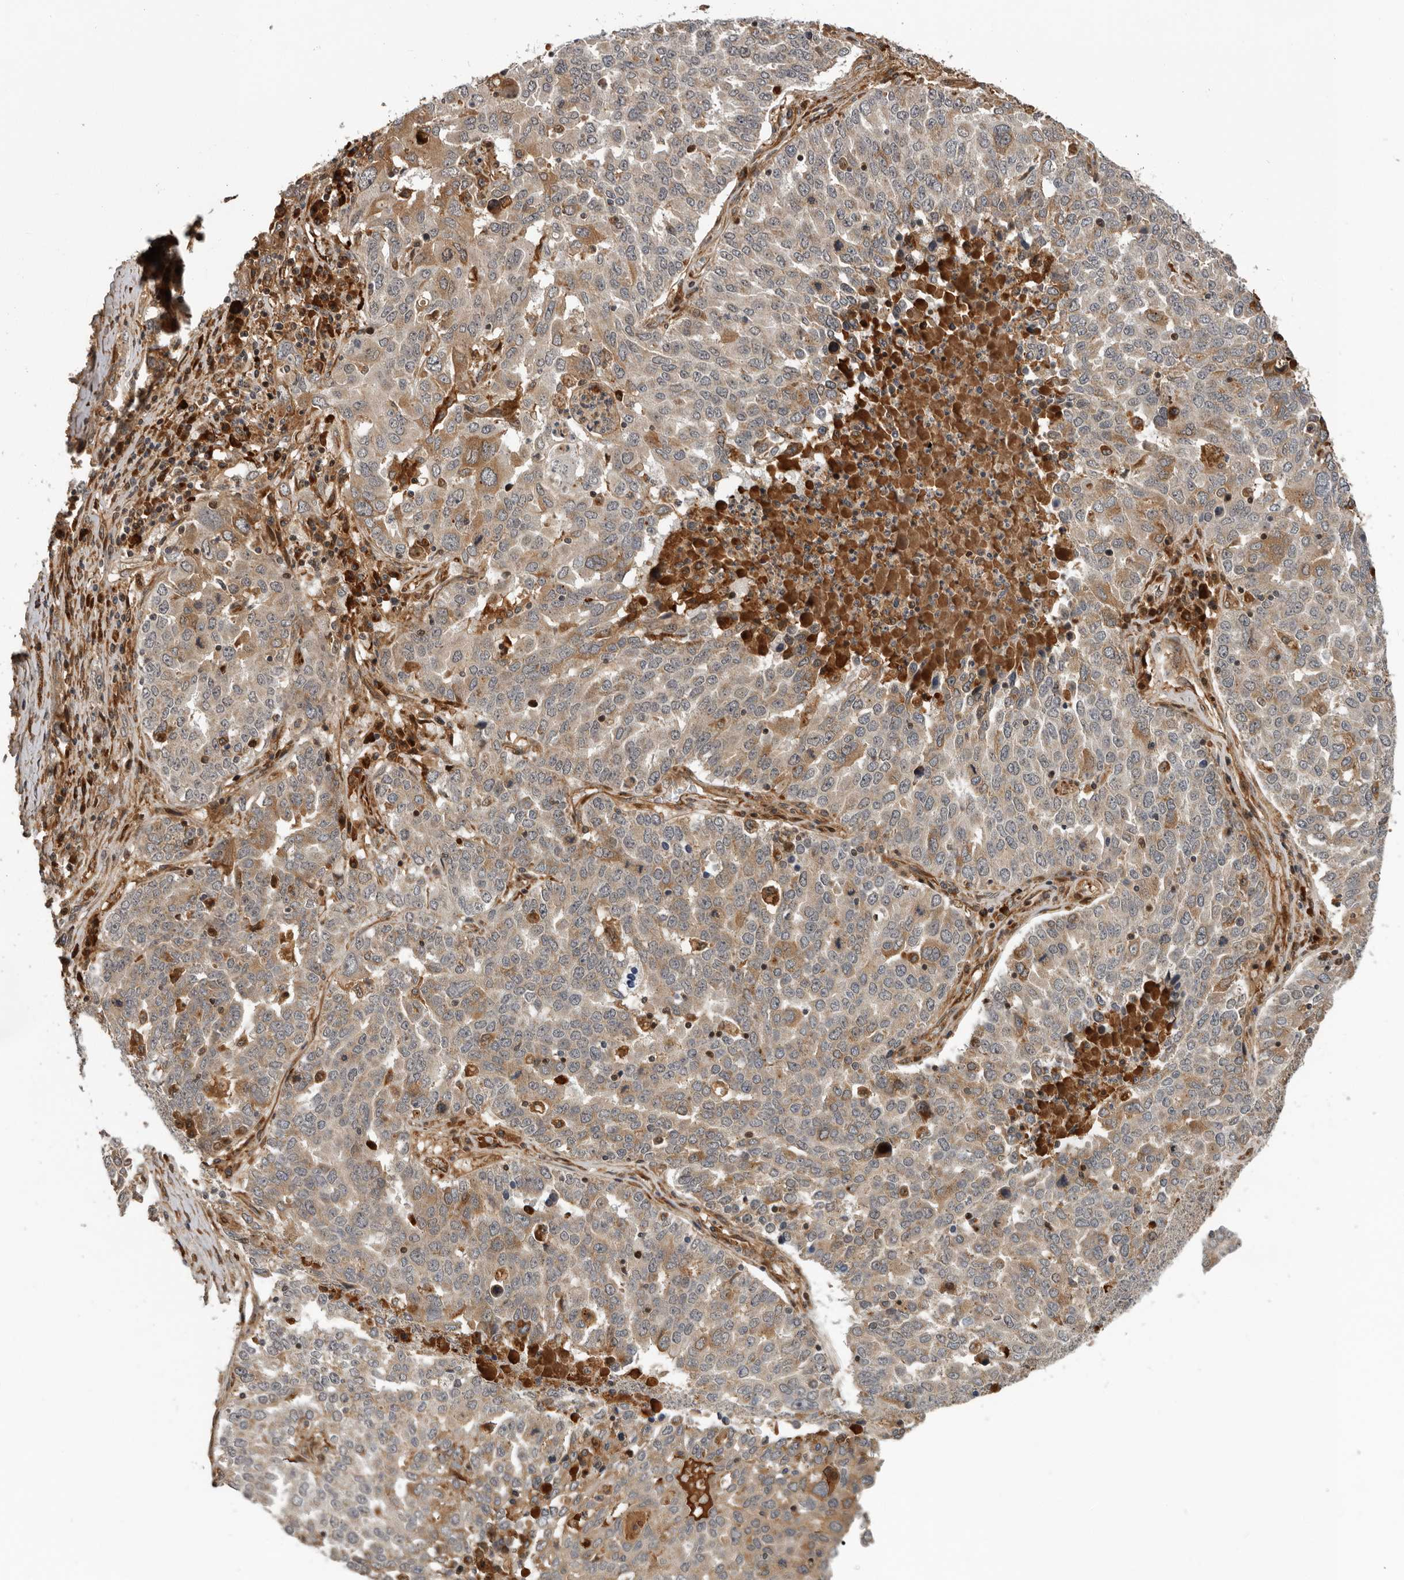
{"staining": {"intensity": "weak", "quantity": ">75%", "location": "cytoplasmic/membranous"}, "tissue": "ovarian cancer", "cell_type": "Tumor cells", "image_type": "cancer", "snomed": [{"axis": "morphology", "description": "Carcinoma, endometroid"}, {"axis": "topography", "description": "Ovary"}], "caption": "Weak cytoplasmic/membranous positivity is present in about >75% of tumor cells in ovarian cancer (endometroid carcinoma).", "gene": "RNF157", "patient": {"sex": "female", "age": 62}}